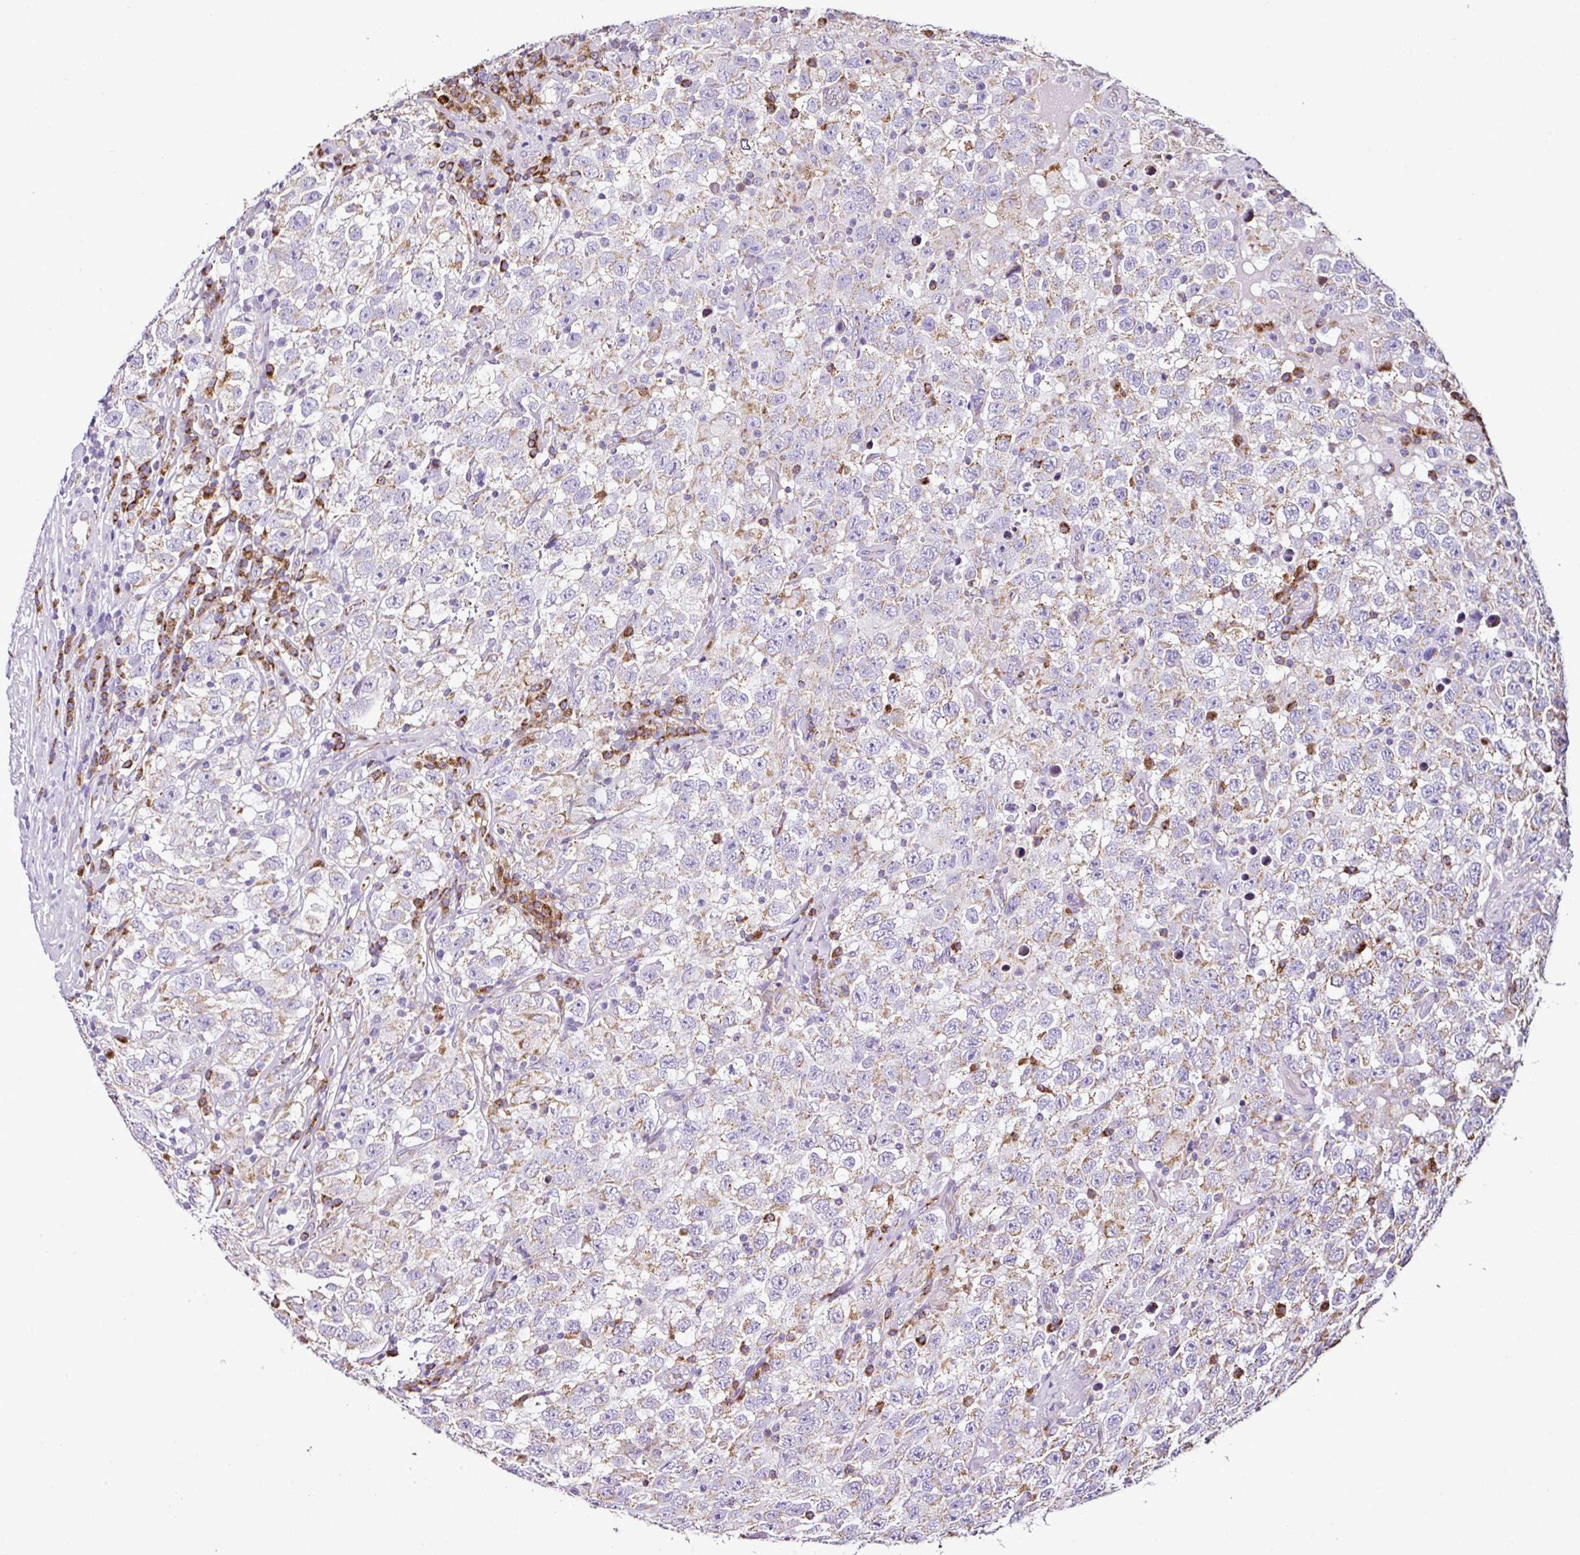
{"staining": {"intensity": "moderate", "quantity": "<25%", "location": "cytoplasmic/membranous"}, "tissue": "testis cancer", "cell_type": "Tumor cells", "image_type": "cancer", "snomed": [{"axis": "morphology", "description": "Seminoma, NOS"}, {"axis": "topography", "description": "Testis"}], "caption": "Brown immunohistochemical staining in human testis seminoma displays moderate cytoplasmic/membranous positivity in about <25% of tumor cells.", "gene": "DPAGT1", "patient": {"sex": "male", "age": 41}}